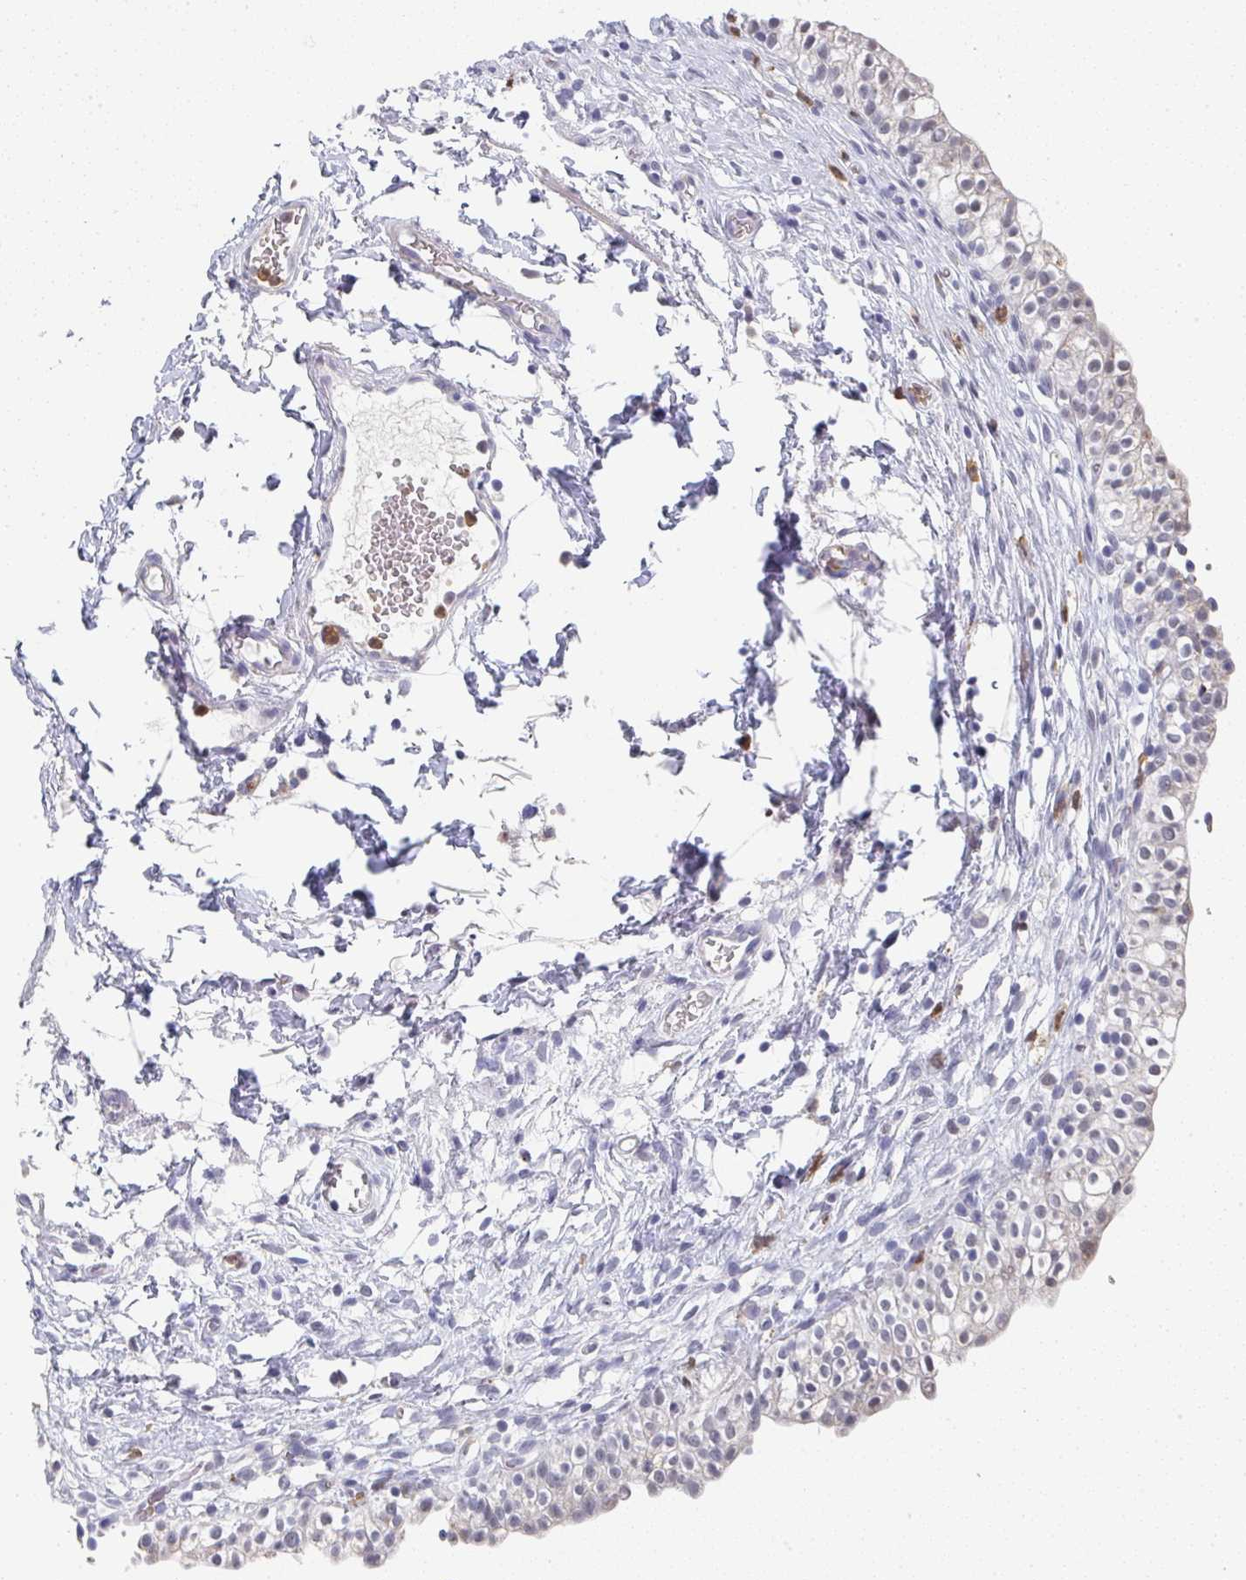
{"staining": {"intensity": "moderate", "quantity": "<25%", "location": "cytoplasmic/membranous"}, "tissue": "urinary bladder", "cell_type": "Urothelial cells", "image_type": "normal", "snomed": [{"axis": "morphology", "description": "Normal tissue, NOS"}, {"axis": "topography", "description": "Urinary bladder"}, {"axis": "topography", "description": "Peripheral nerve tissue"}], "caption": "IHC histopathology image of unremarkable urinary bladder stained for a protein (brown), which shows low levels of moderate cytoplasmic/membranous staining in about <25% of urothelial cells.", "gene": "NCF1", "patient": {"sex": "male", "age": 55}}